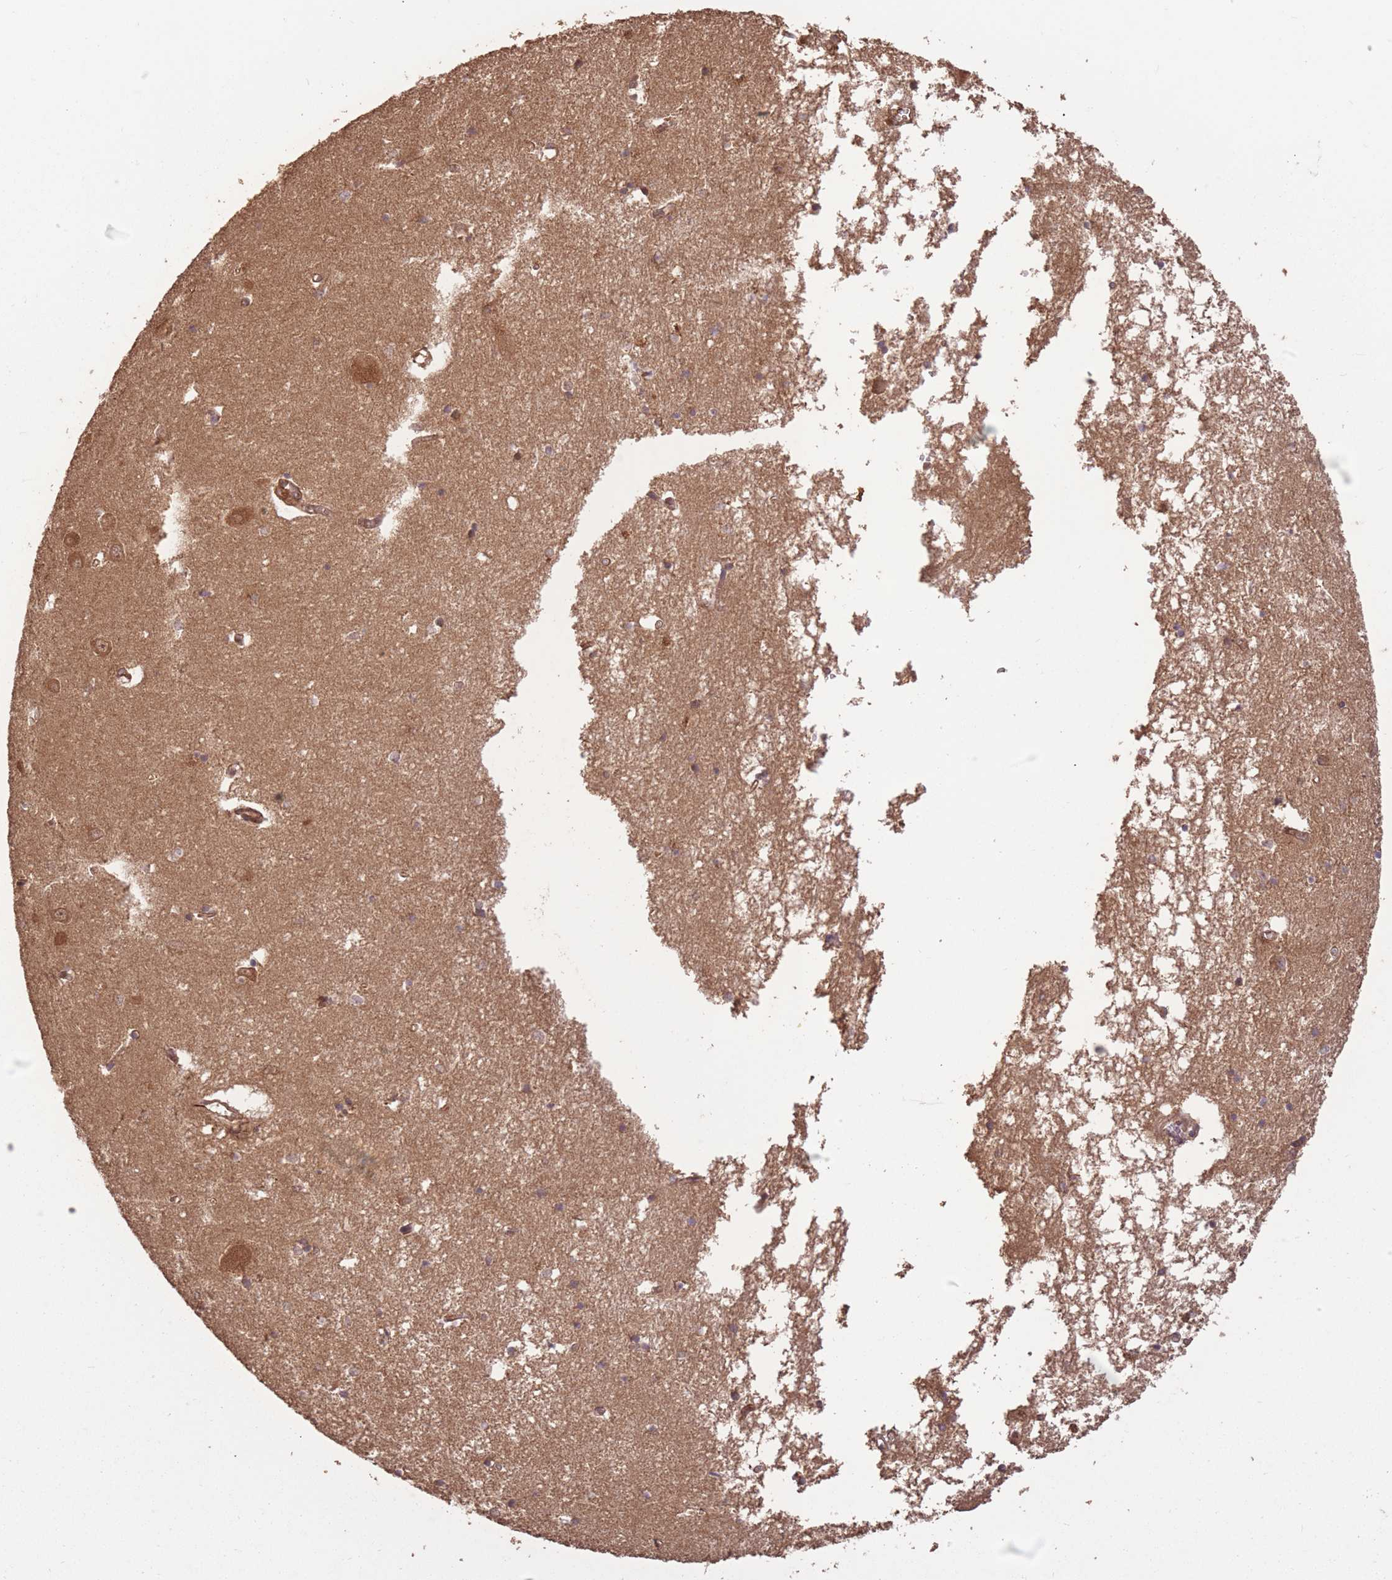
{"staining": {"intensity": "weak", "quantity": "<25%", "location": "cytoplasmic/membranous"}, "tissue": "hippocampus", "cell_type": "Glial cells", "image_type": "normal", "snomed": [{"axis": "morphology", "description": "Normal tissue, NOS"}, {"axis": "topography", "description": "Hippocampus"}], "caption": "A histopathology image of hippocampus stained for a protein exhibits no brown staining in glial cells. (DAB (3,3'-diaminobenzidine) IHC, high magnification).", "gene": "ERBB3", "patient": {"sex": "male", "age": 70}}